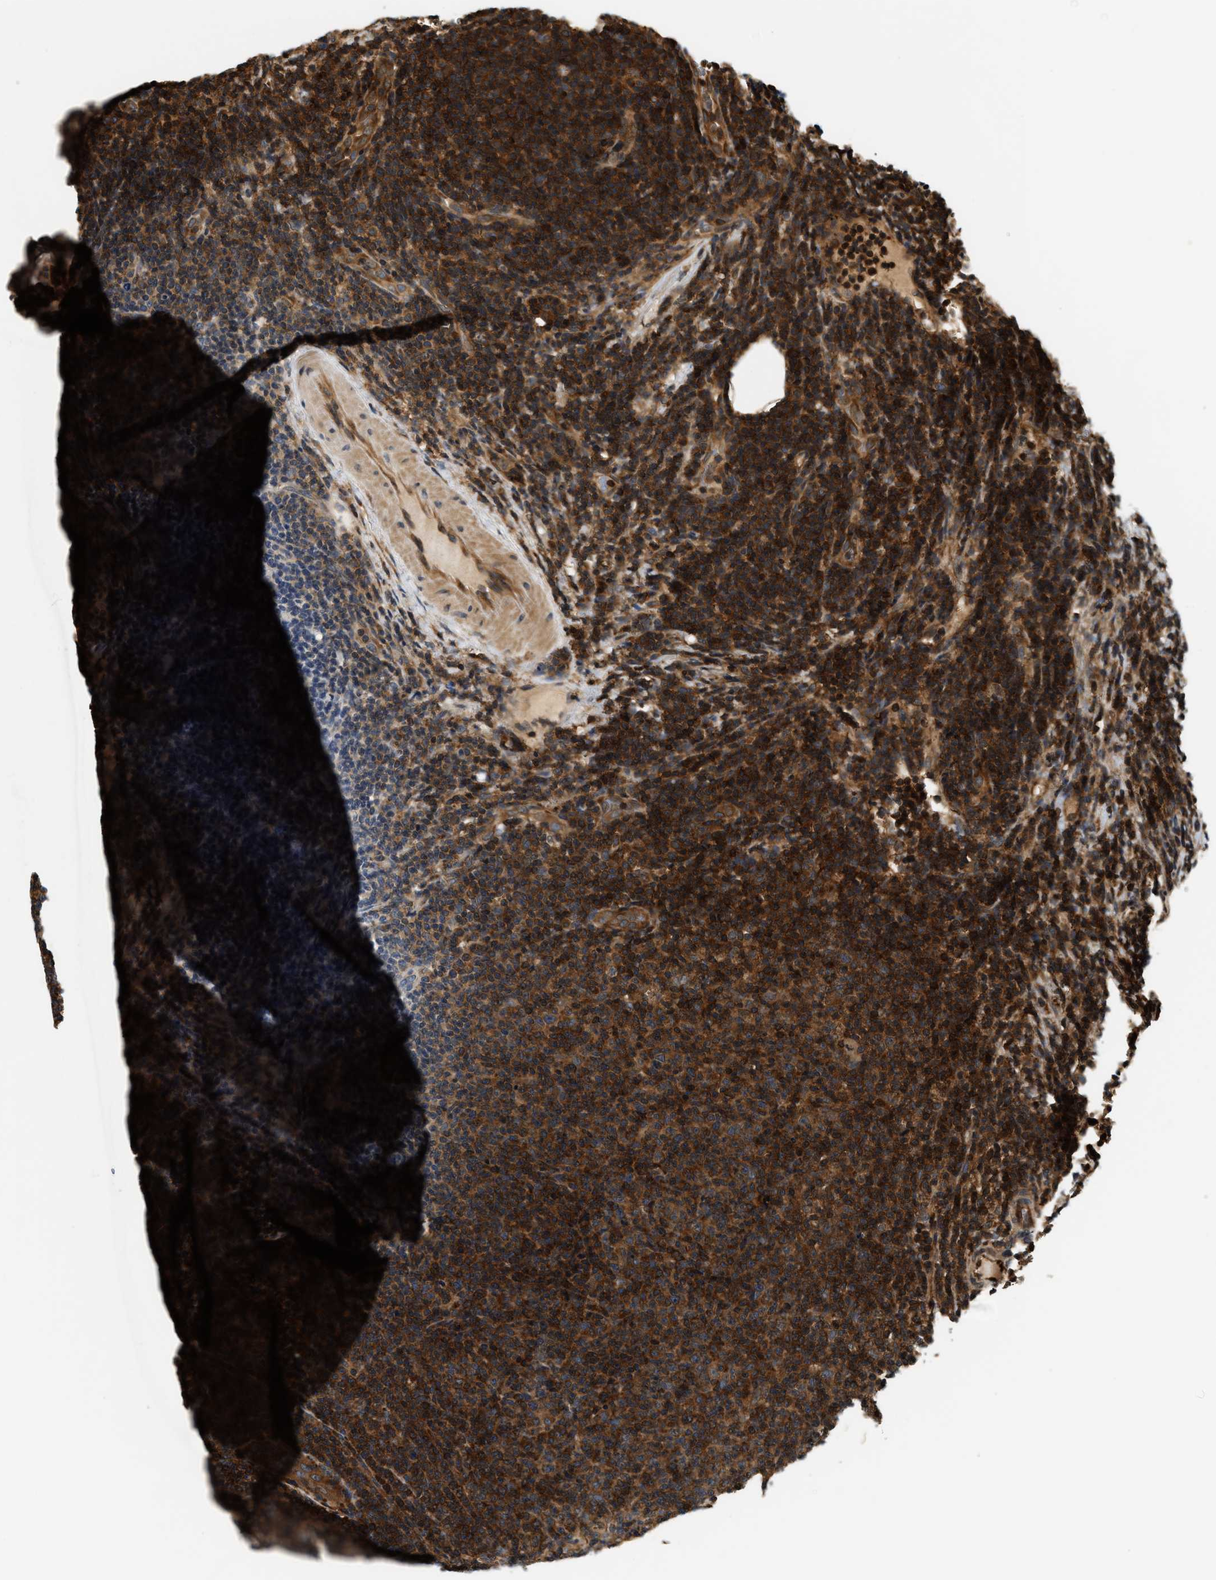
{"staining": {"intensity": "strong", "quantity": ">75%", "location": "cytoplasmic/membranous"}, "tissue": "lymphoma", "cell_type": "Tumor cells", "image_type": "cancer", "snomed": [{"axis": "morphology", "description": "Malignant lymphoma, non-Hodgkin's type, Low grade"}, {"axis": "topography", "description": "Lymph node"}], "caption": "Lymphoma was stained to show a protein in brown. There is high levels of strong cytoplasmic/membranous positivity in approximately >75% of tumor cells.", "gene": "SAMD9", "patient": {"sex": "male", "age": 66}}